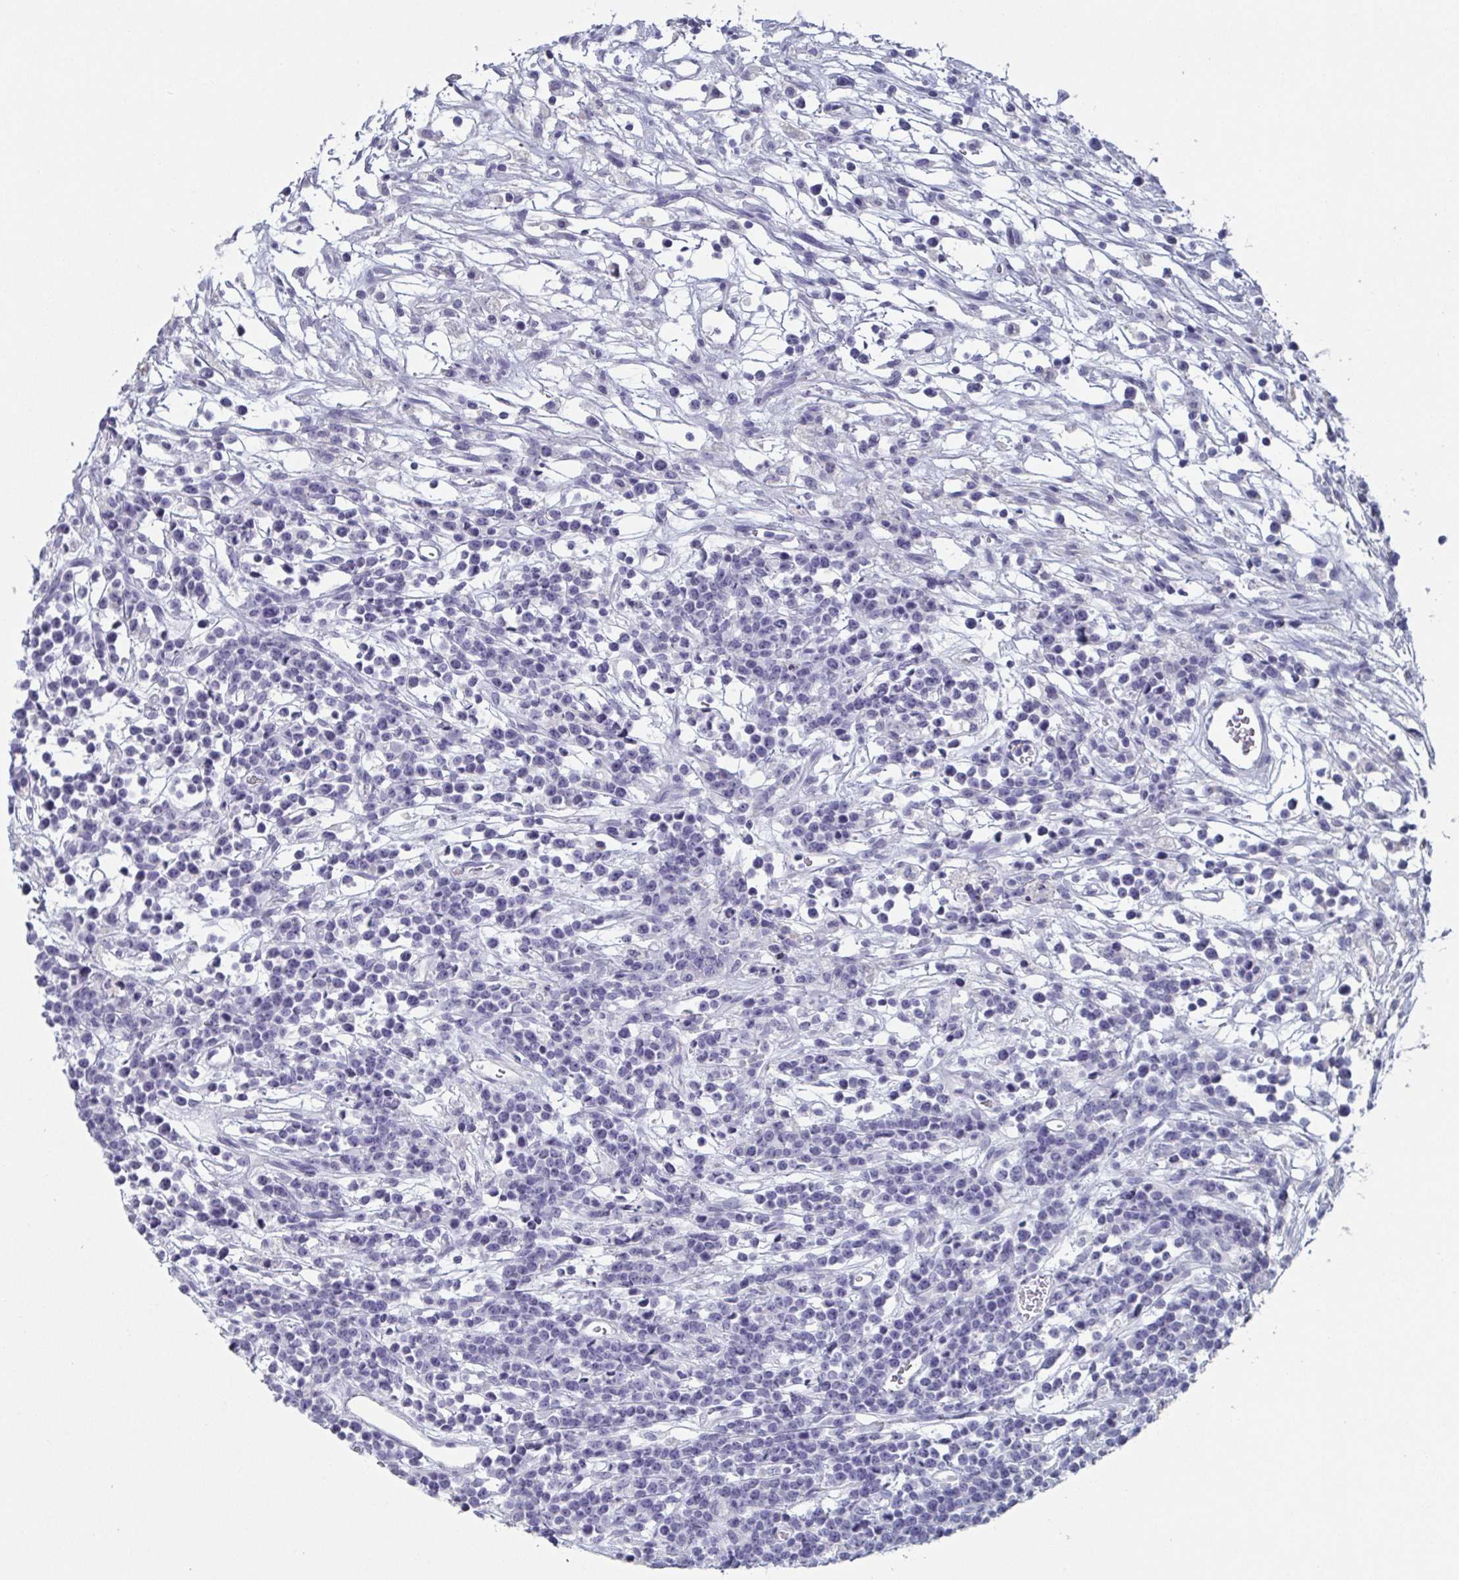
{"staining": {"intensity": "negative", "quantity": "none", "location": "none"}, "tissue": "lymphoma", "cell_type": "Tumor cells", "image_type": "cancer", "snomed": [{"axis": "morphology", "description": "Malignant lymphoma, non-Hodgkin's type, High grade"}, {"axis": "topography", "description": "Ovary"}], "caption": "Immunohistochemistry (IHC) photomicrograph of lymphoma stained for a protein (brown), which demonstrates no expression in tumor cells.", "gene": "ITLN1", "patient": {"sex": "female", "age": 56}}